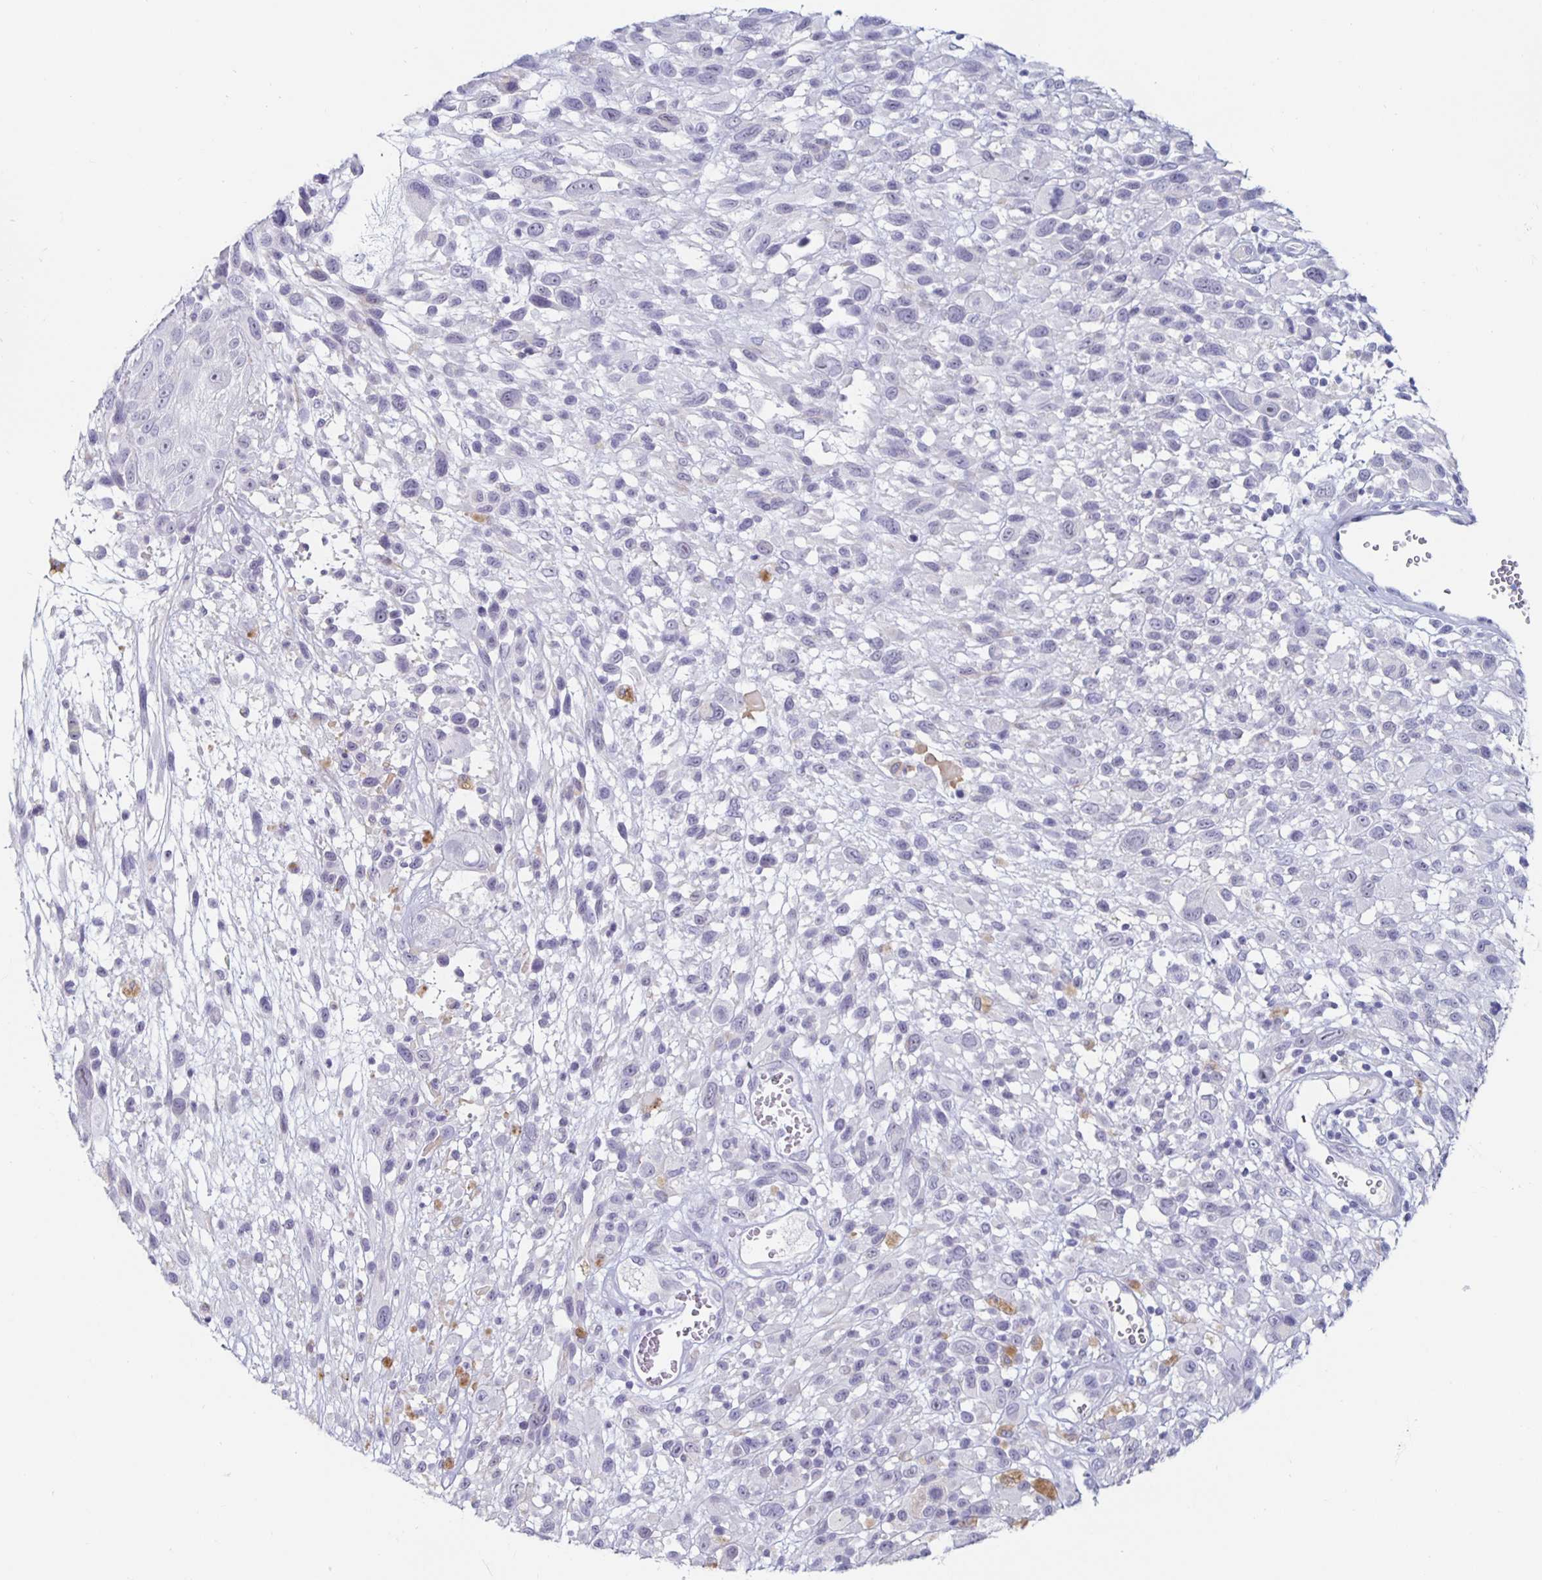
{"staining": {"intensity": "negative", "quantity": "none", "location": "none"}, "tissue": "melanoma", "cell_type": "Tumor cells", "image_type": "cancer", "snomed": [{"axis": "morphology", "description": "Malignant melanoma, NOS"}, {"axis": "topography", "description": "Skin"}], "caption": "Immunohistochemical staining of melanoma reveals no significant expression in tumor cells.", "gene": "KCNQ2", "patient": {"sex": "male", "age": 68}}